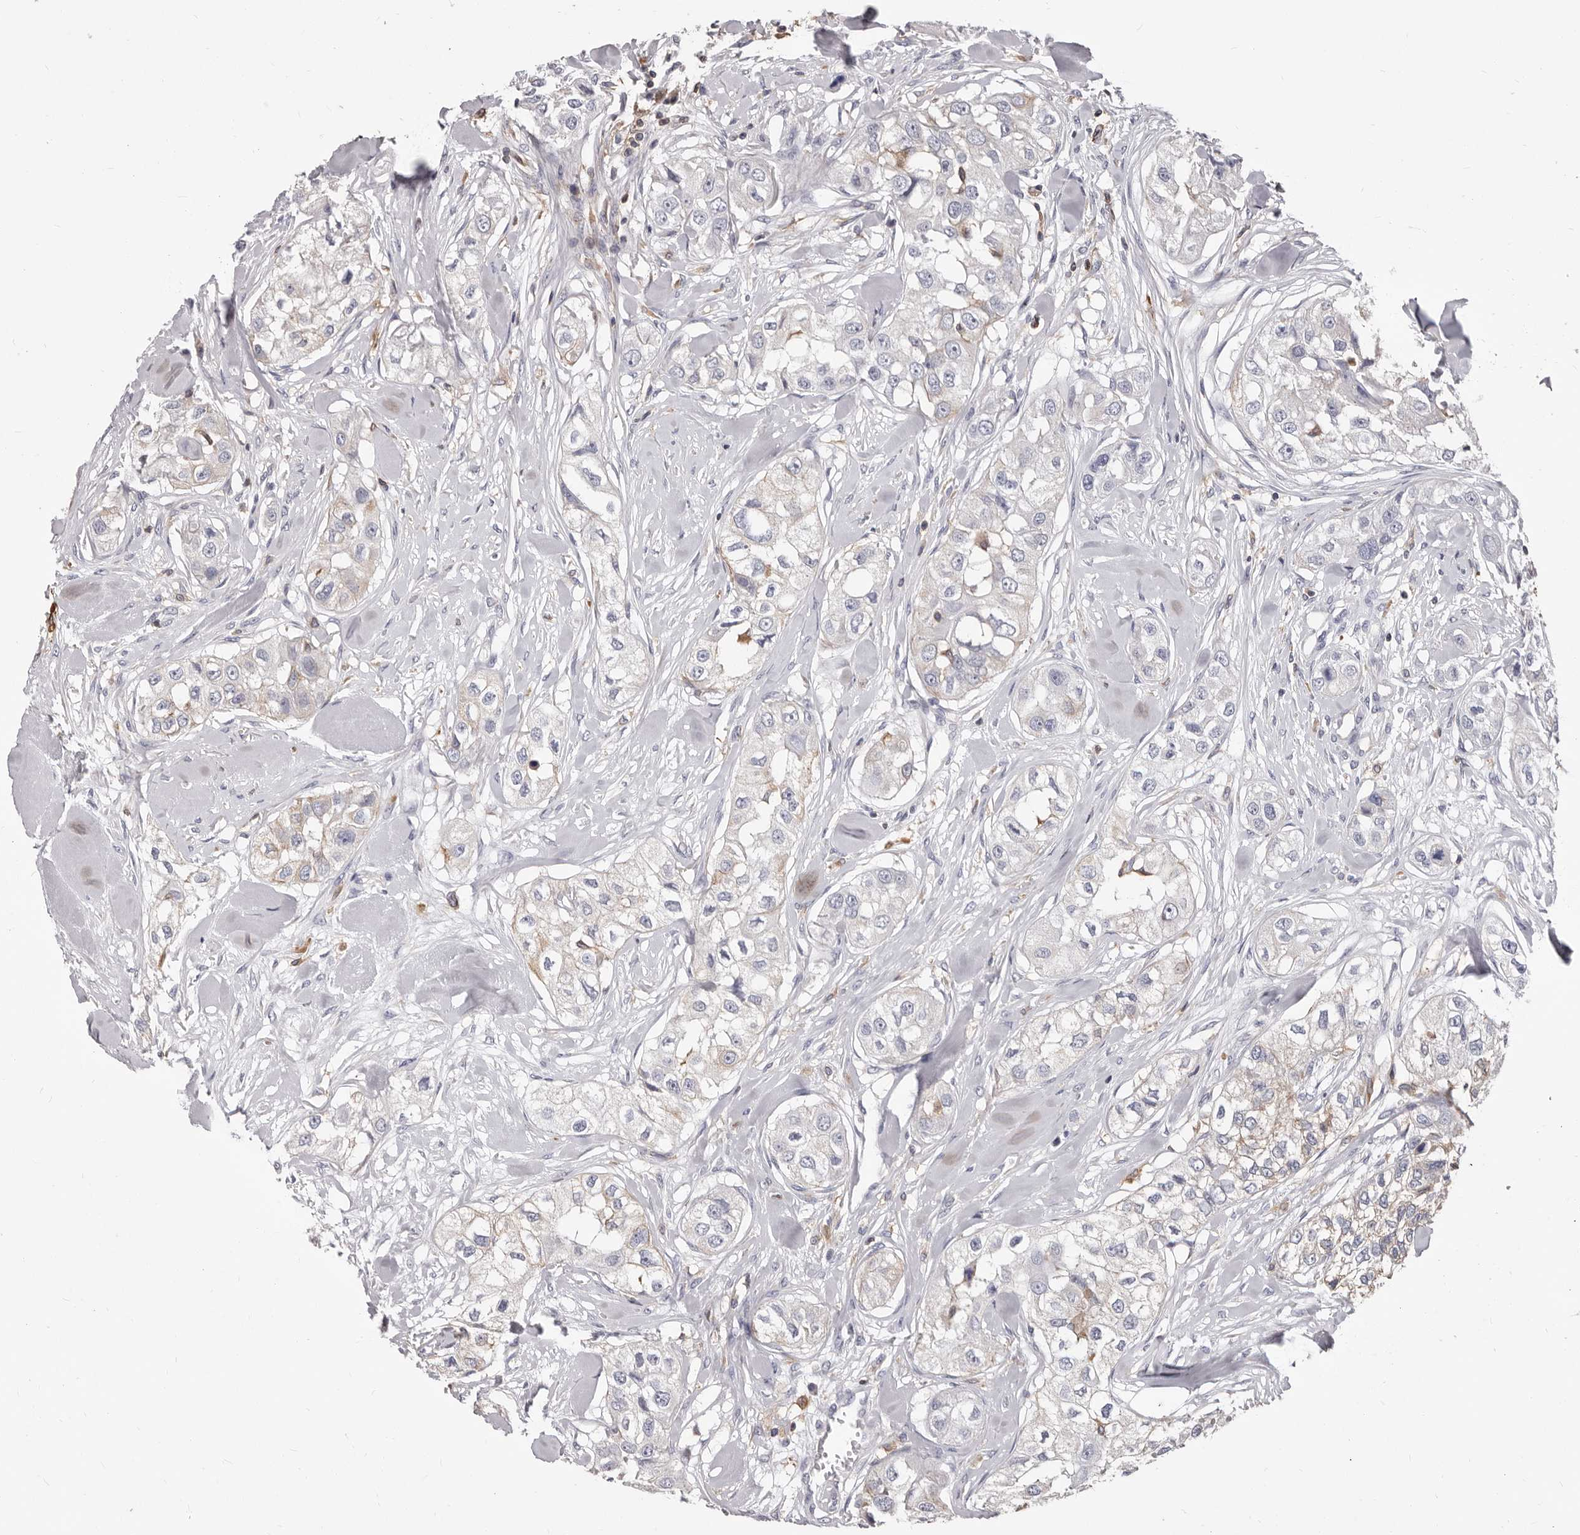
{"staining": {"intensity": "negative", "quantity": "none", "location": "none"}, "tissue": "head and neck cancer", "cell_type": "Tumor cells", "image_type": "cancer", "snomed": [{"axis": "morphology", "description": "Normal tissue, NOS"}, {"axis": "morphology", "description": "Squamous cell carcinoma, NOS"}, {"axis": "topography", "description": "Skeletal muscle"}, {"axis": "topography", "description": "Head-Neck"}], "caption": "IHC of head and neck squamous cell carcinoma demonstrates no positivity in tumor cells.", "gene": "NIBAN1", "patient": {"sex": "male", "age": 51}}